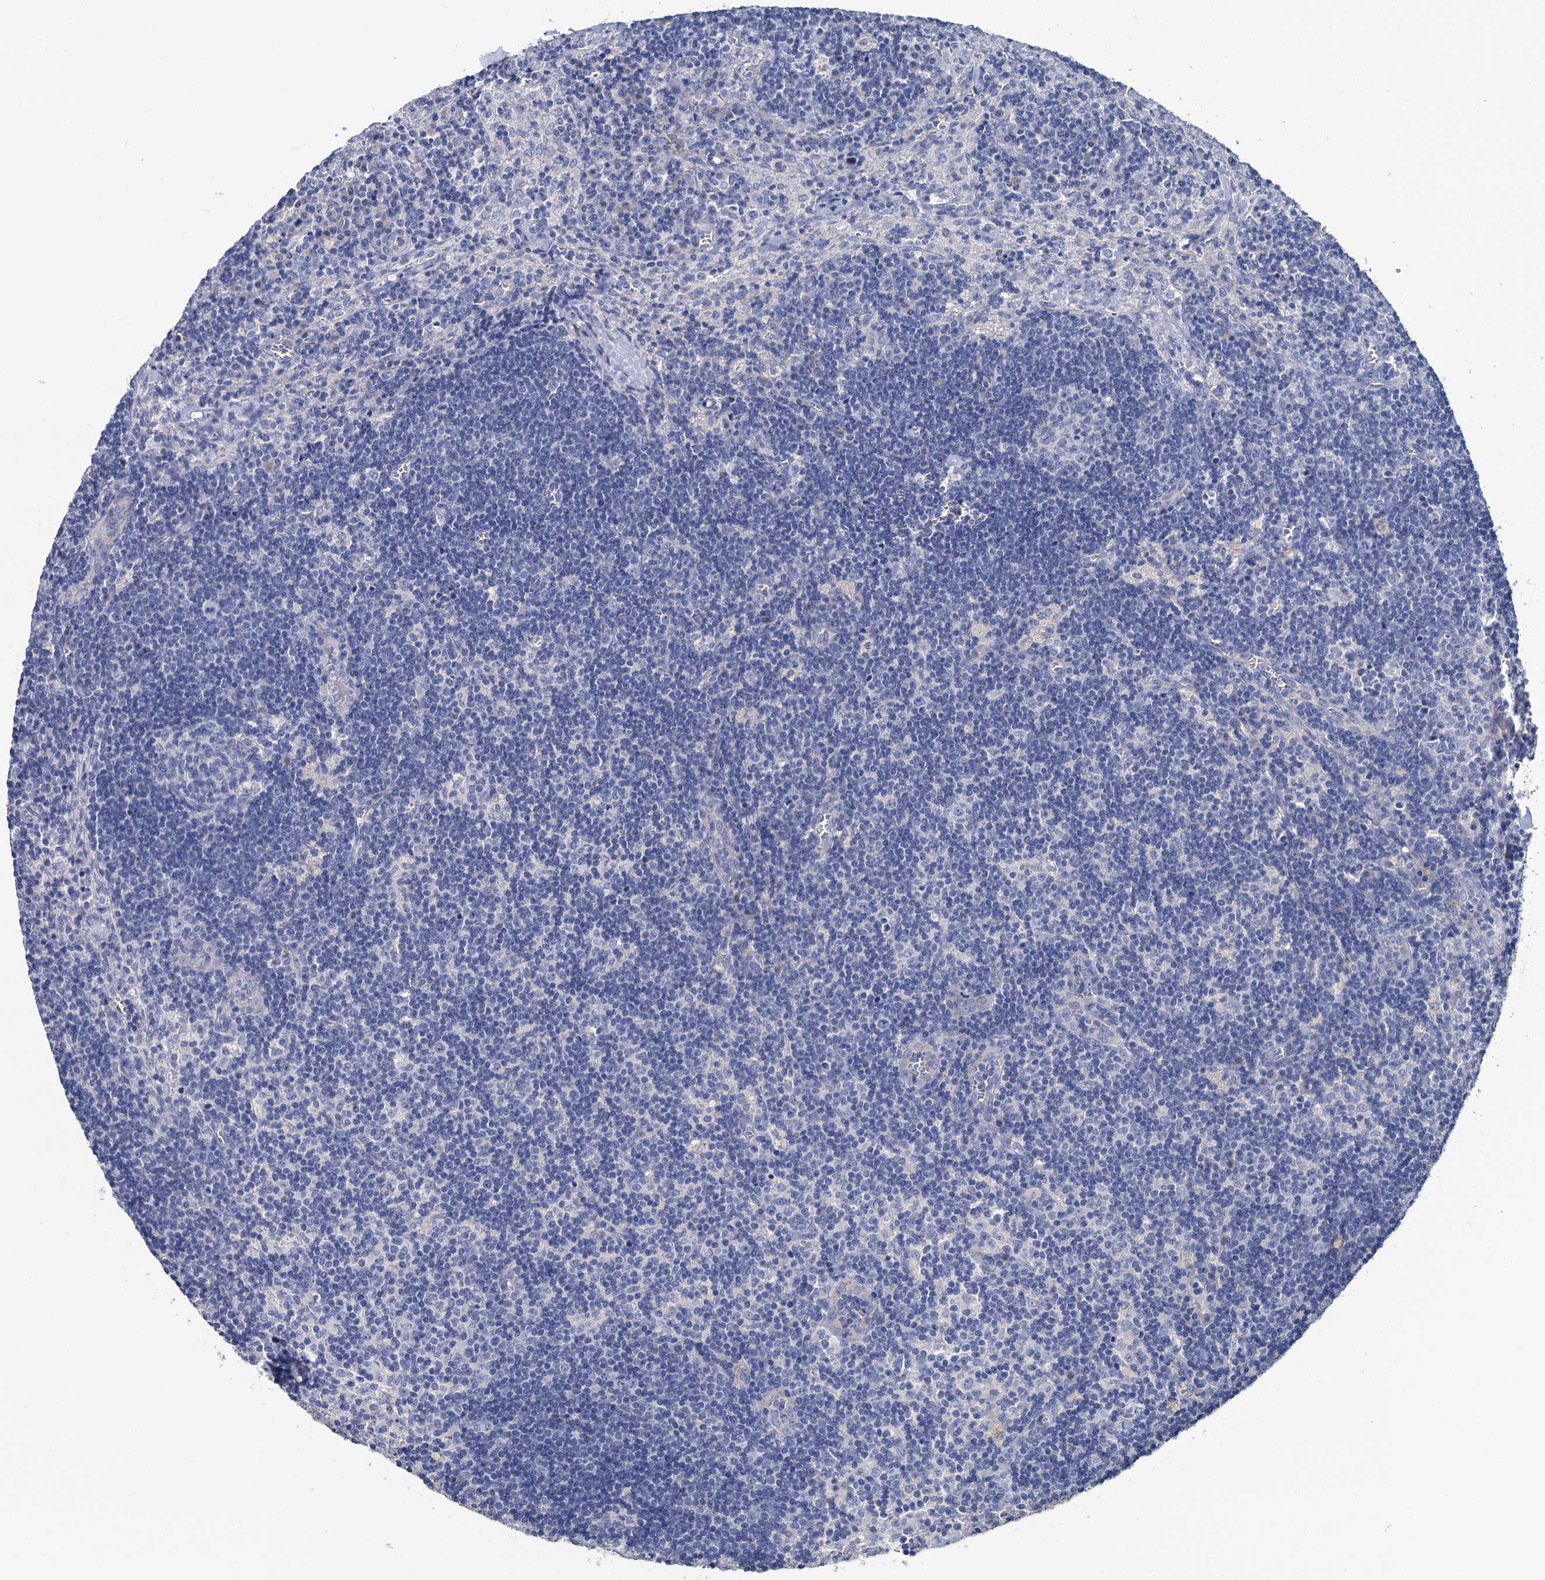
{"staining": {"intensity": "negative", "quantity": "none", "location": "none"}, "tissue": "lymph node", "cell_type": "Germinal center cells", "image_type": "normal", "snomed": [{"axis": "morphology", "description": "Normal tissue, NOS"}, {"axis": "topography", "description": "Lymph node"}], "caption": "This is an immunohistochemistry micrograph of unremarkable human lymph node. There is no expression in germinal center cells.", "gene": "SNCB", "patient": {"sex": "male", "age": 58}}